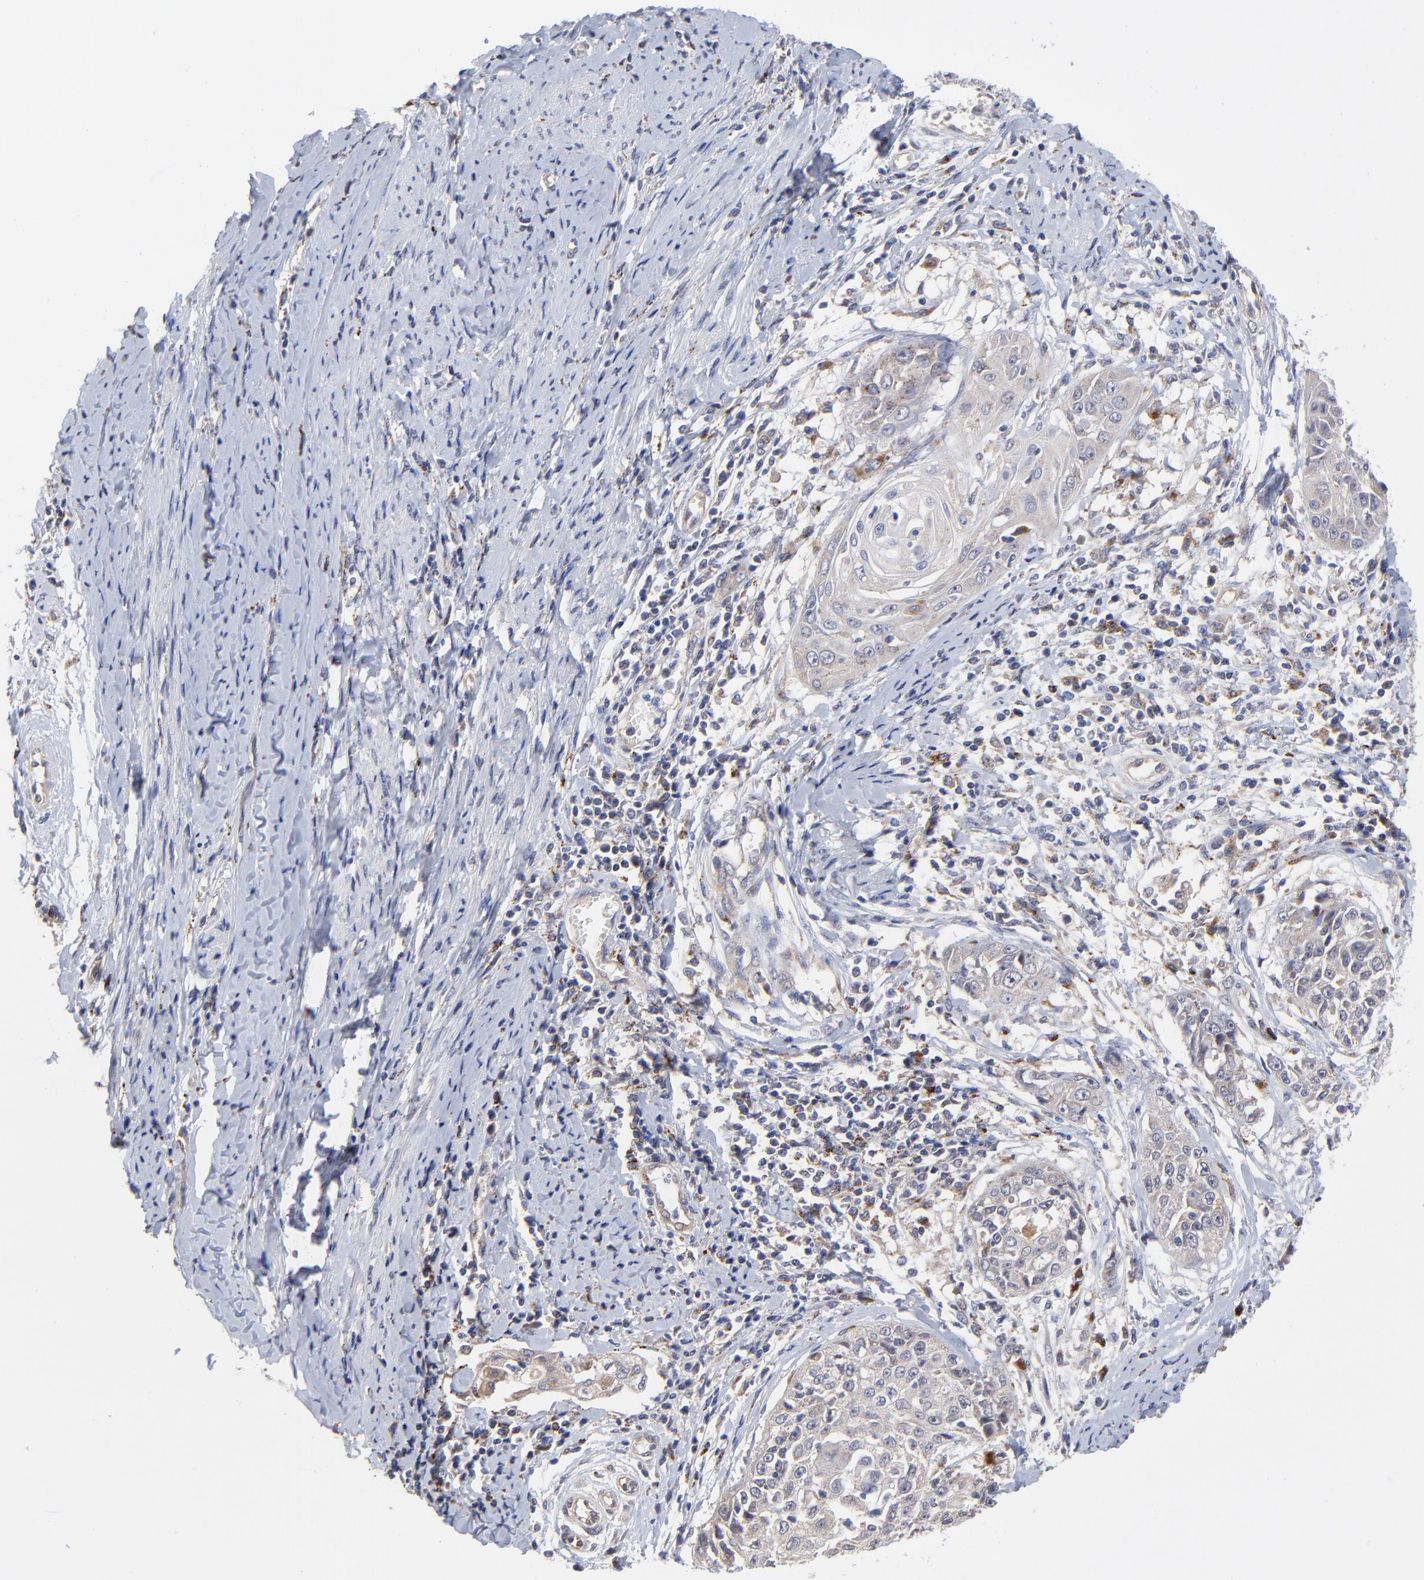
{"staining": {"intensity": "weak", "quantity": "<25%", "location": "cytoplasmic/membranous"}, "tissue": "cervical cancer", "cell_type": "Tumor cells", "image_type": "cancer", "snomed": [{"axis": "morphology", "description": "Squamous cell carcinoma, NOS"}, {"axis": "topography", "description": "Cervix"}], "caption": "Protein analysis of cervical cancer shows no significant staining in tumor cells. The staining was performed using DAB to visualize the protein expression in brown, while the nuclei were stained in blue with hematoxylin (Magnification: 20x).", "gene": "PDE4B", "patient": {"sex": "female", "age": 64}}